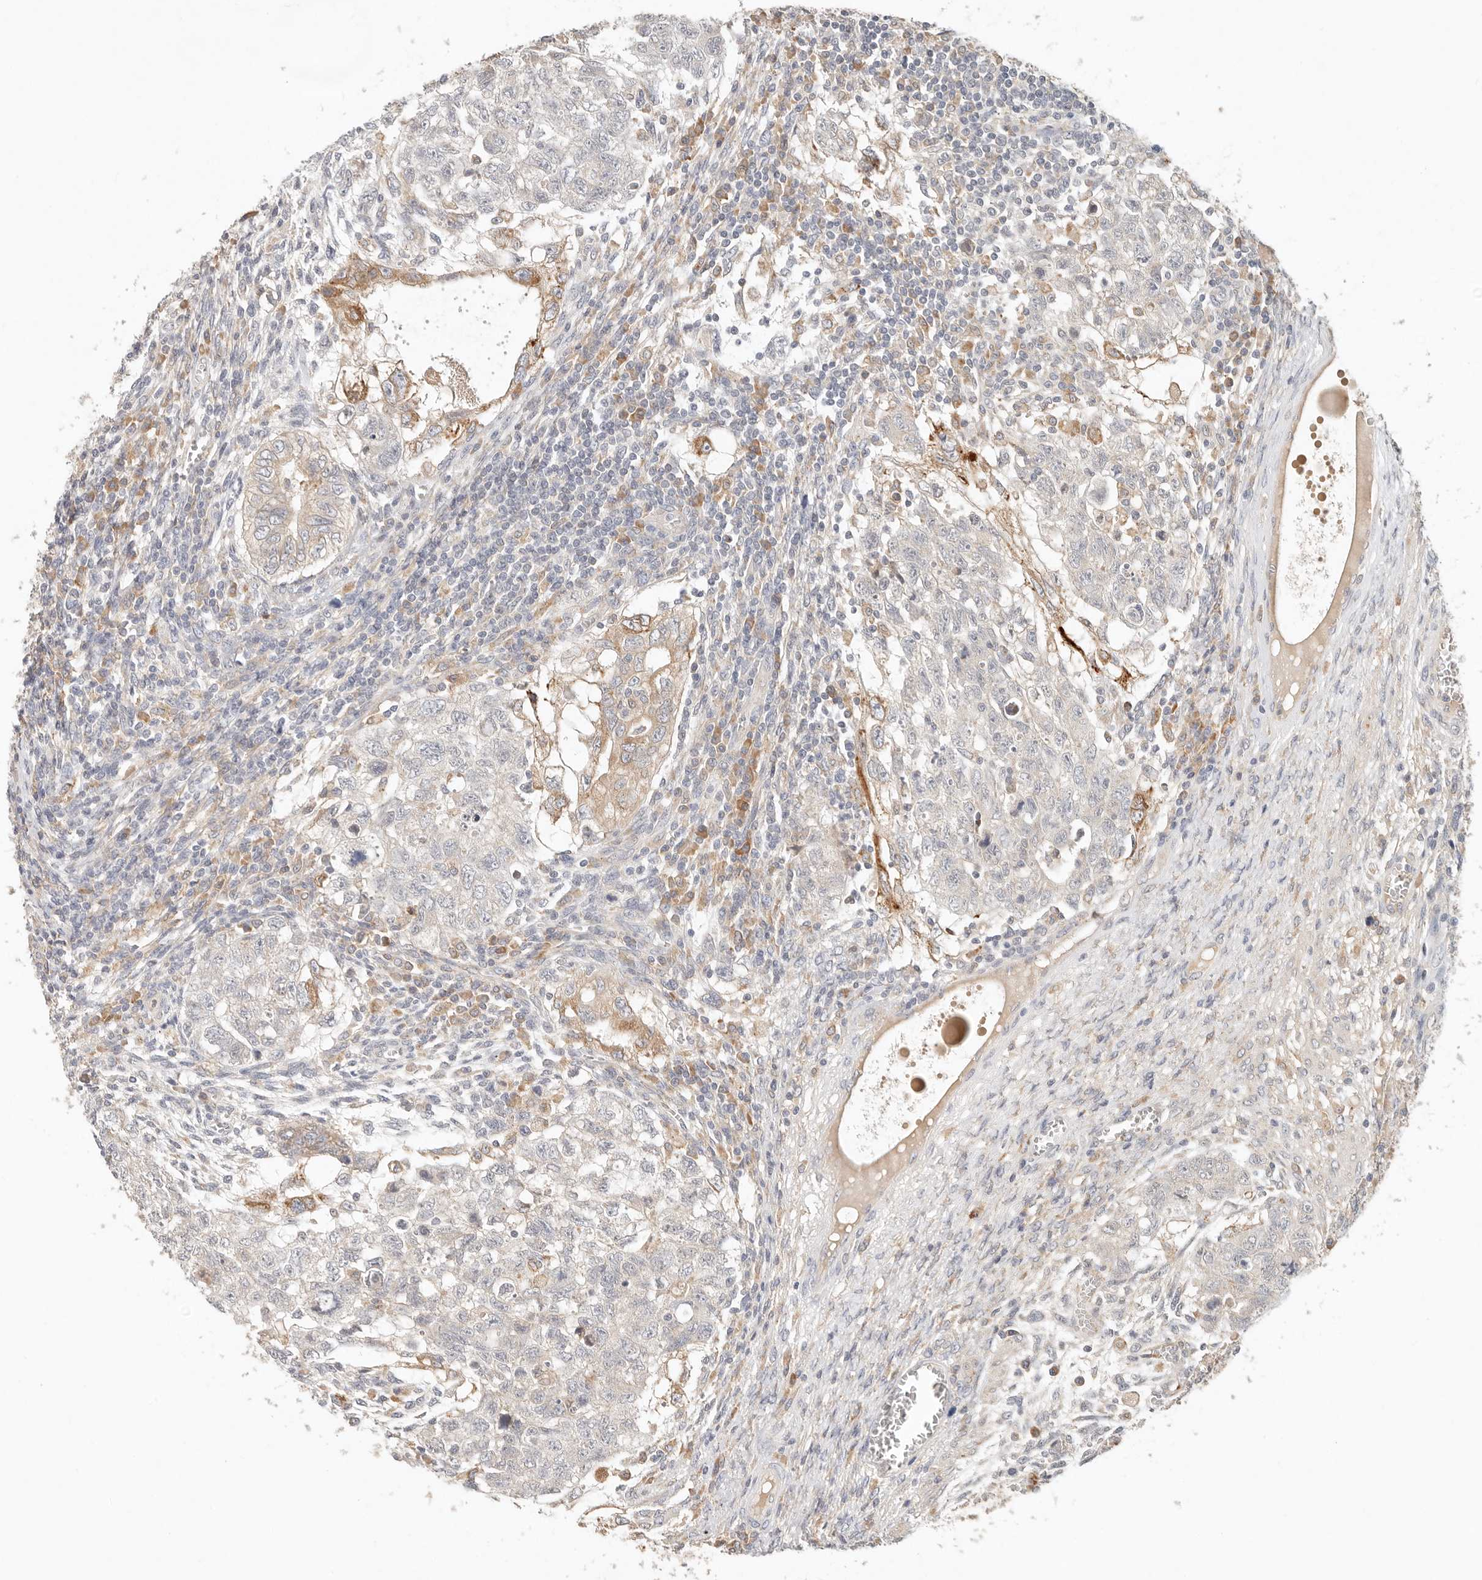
{"staining": {"intensity": "moderate", "quantity": "<25%", "location": "cytoplasmic/membranous"}, "tissue": "testis cancer", "cell_type": "Tumor cells", "image_type": "cancer", "snomed": [{"axis": "morphology", "description": "Carcinoma, Embryonal, NOS"}, {"axis": "topography", "description": "Testis"}], "caption": "A photomicrograph of embryonal carcinoma (testis) stained for a protein displays moderate cytoplasmic/membranous brown staining in tumor cells.", "gene": "ARHGEF10L", "patient": {"sex": "male", "age": 37}}